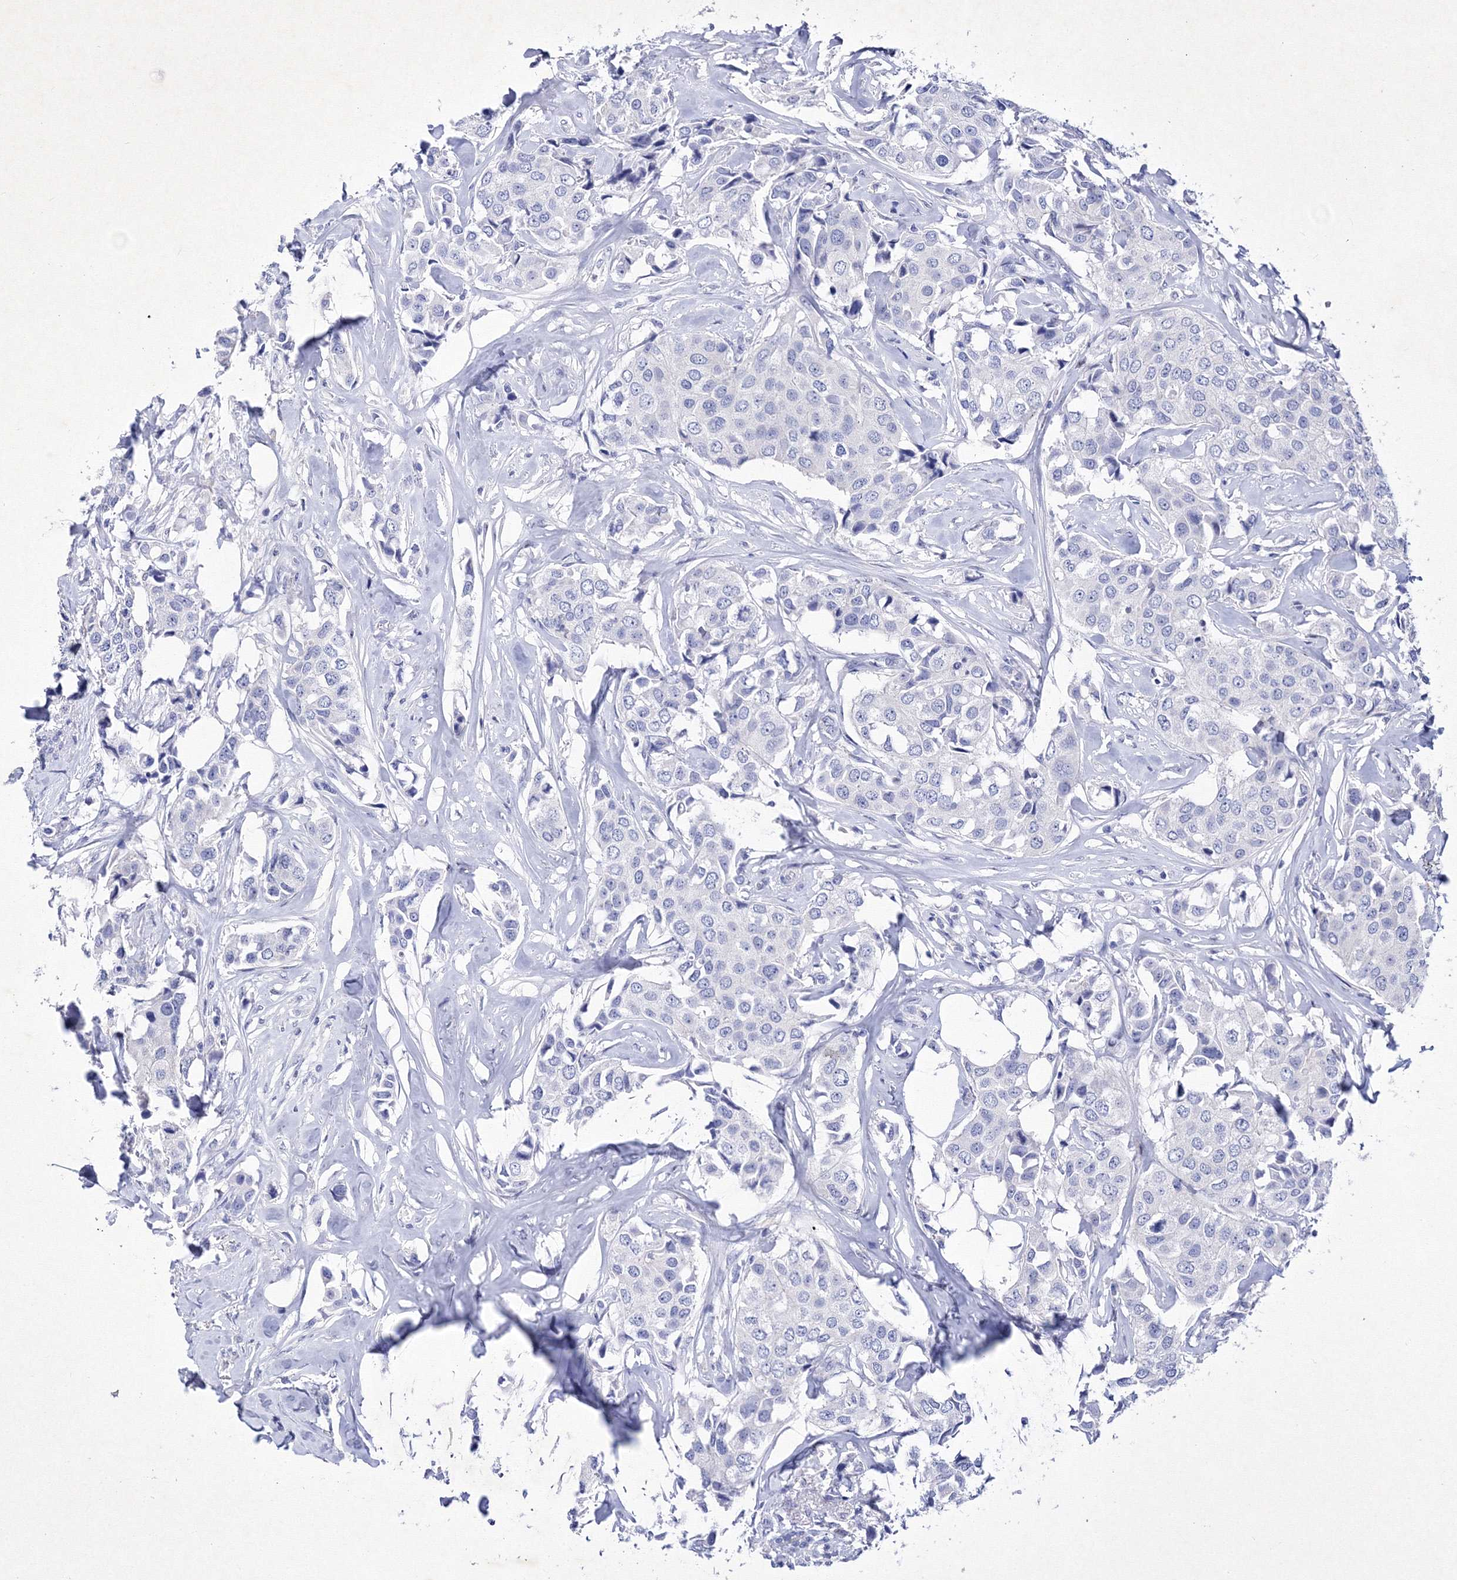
{"staining": {"intensity": "negative", "quantity": "none", "location": "none"}, "tissue": "breast cancer", "cell_type": "Tumor cells", "image_type": "cancer", "snomed": [{"axis": "morphology", "description": "Duct carcinoma"}, {"axis": "topography", "description": "Breast"}], "caption": "Immunohistochemical staining of human infiltrating ductal carcinoma (breast) exhibits no significant staining in tumor cells. (Brightfield microscopy of DAB (3,3'-diaminobenzidine) immunohistochemistry (IHC) at high magnification).", "gene": "GPN1", "patient": {"sex": "female", "age": 80}}